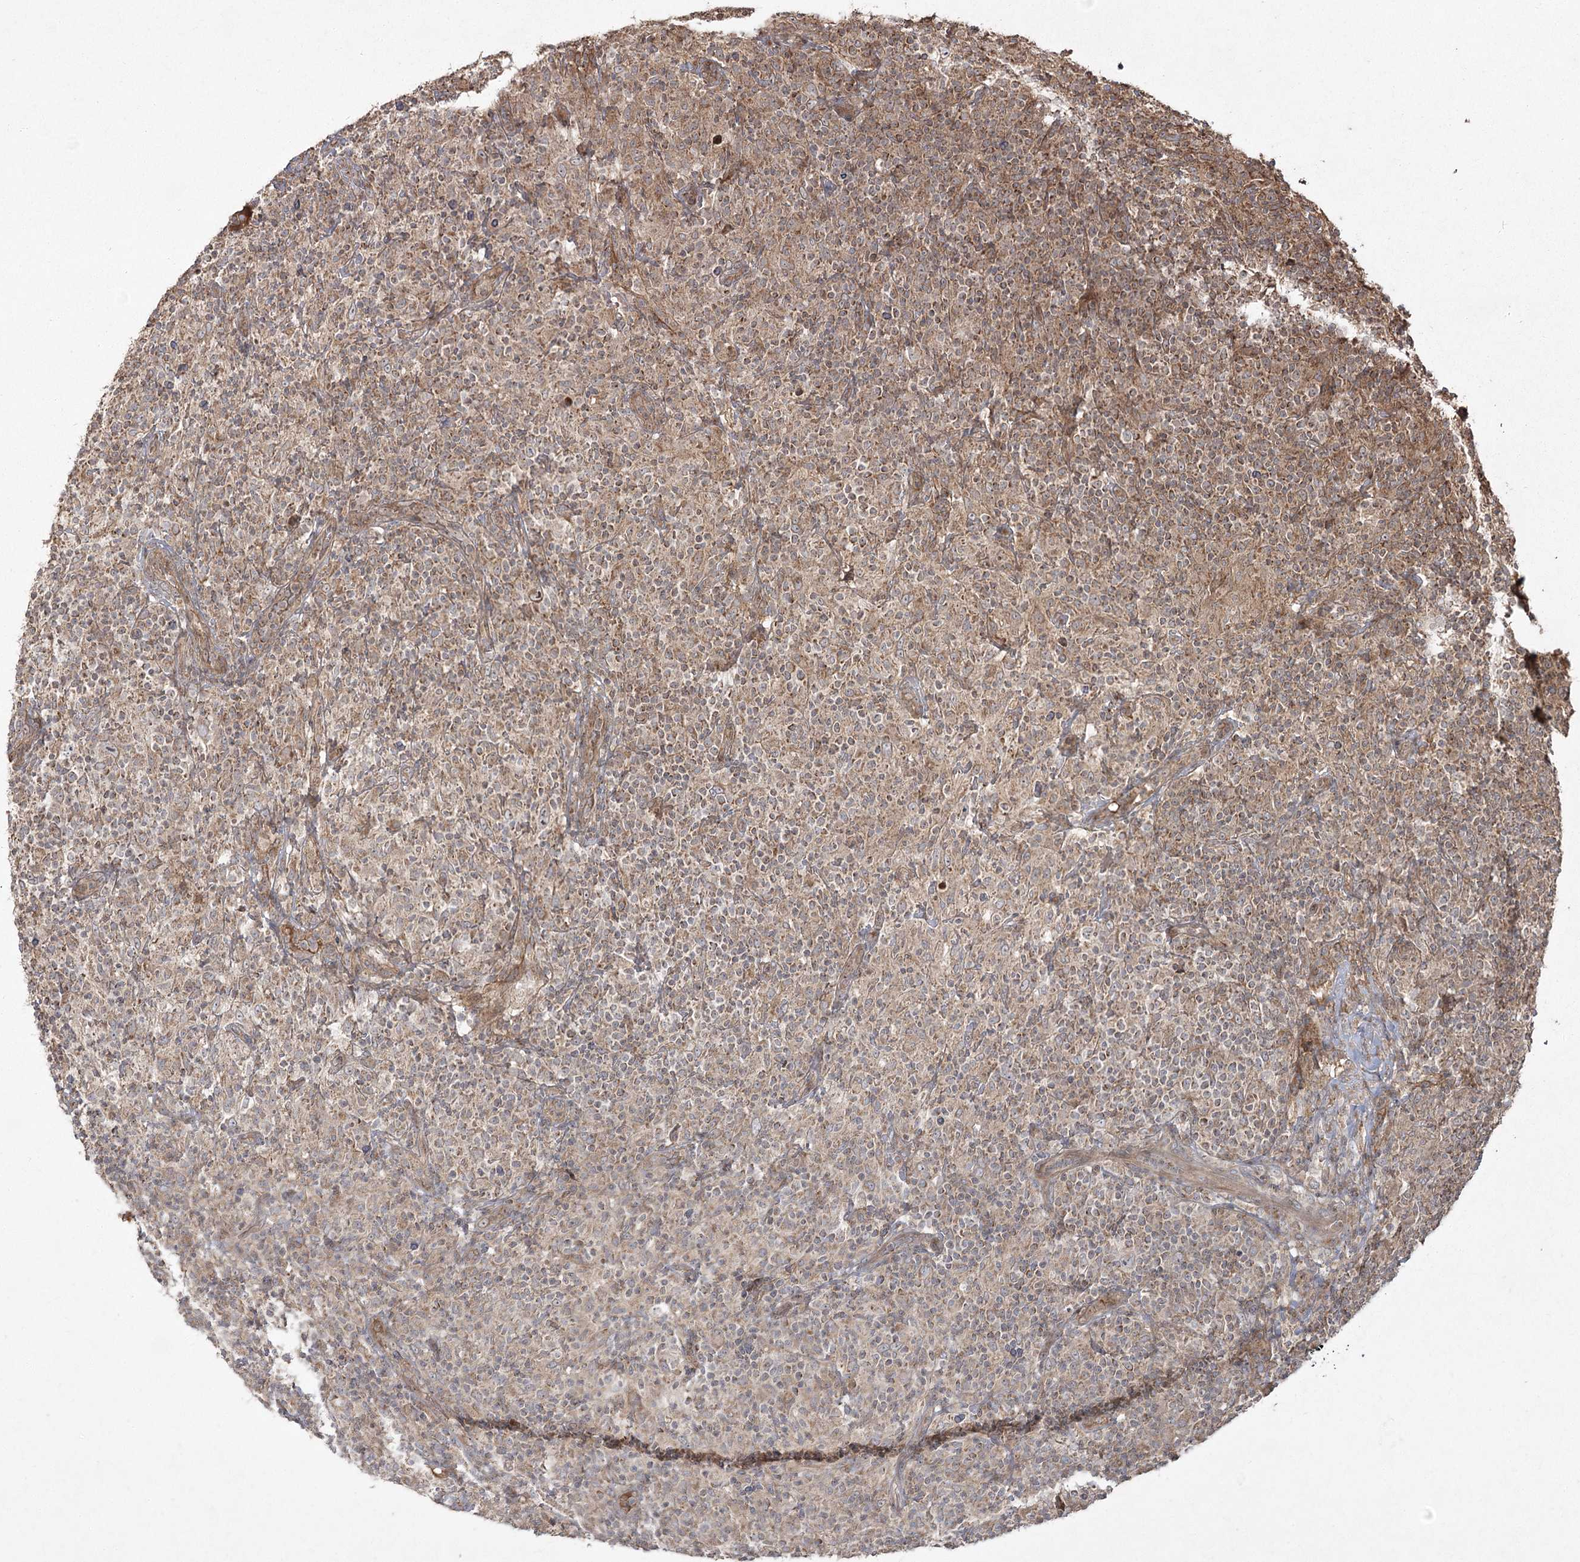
{"staining": {"intensity": "moderate", "quantity": "25%-75%", "location": "cytoplasmic/membranous"}, "tissue": "lymphoma", "cell_type": "Tumor cells", "image_type": "cancer", "snomed": [{"axis": "morphology", "description": "Hodgkin's disease, NOS"}, {"axis": "topography", "description": "Lymph node"}], "caption": "Hodgkin's disease tissue displays moderate cytoplasmic/membranous positivity in approximately 25%-75% of tumor cells, visualized by immunohistochemistry.", "gene": "CPLANE1", "patient": {"sex": "male", "age": 70}}